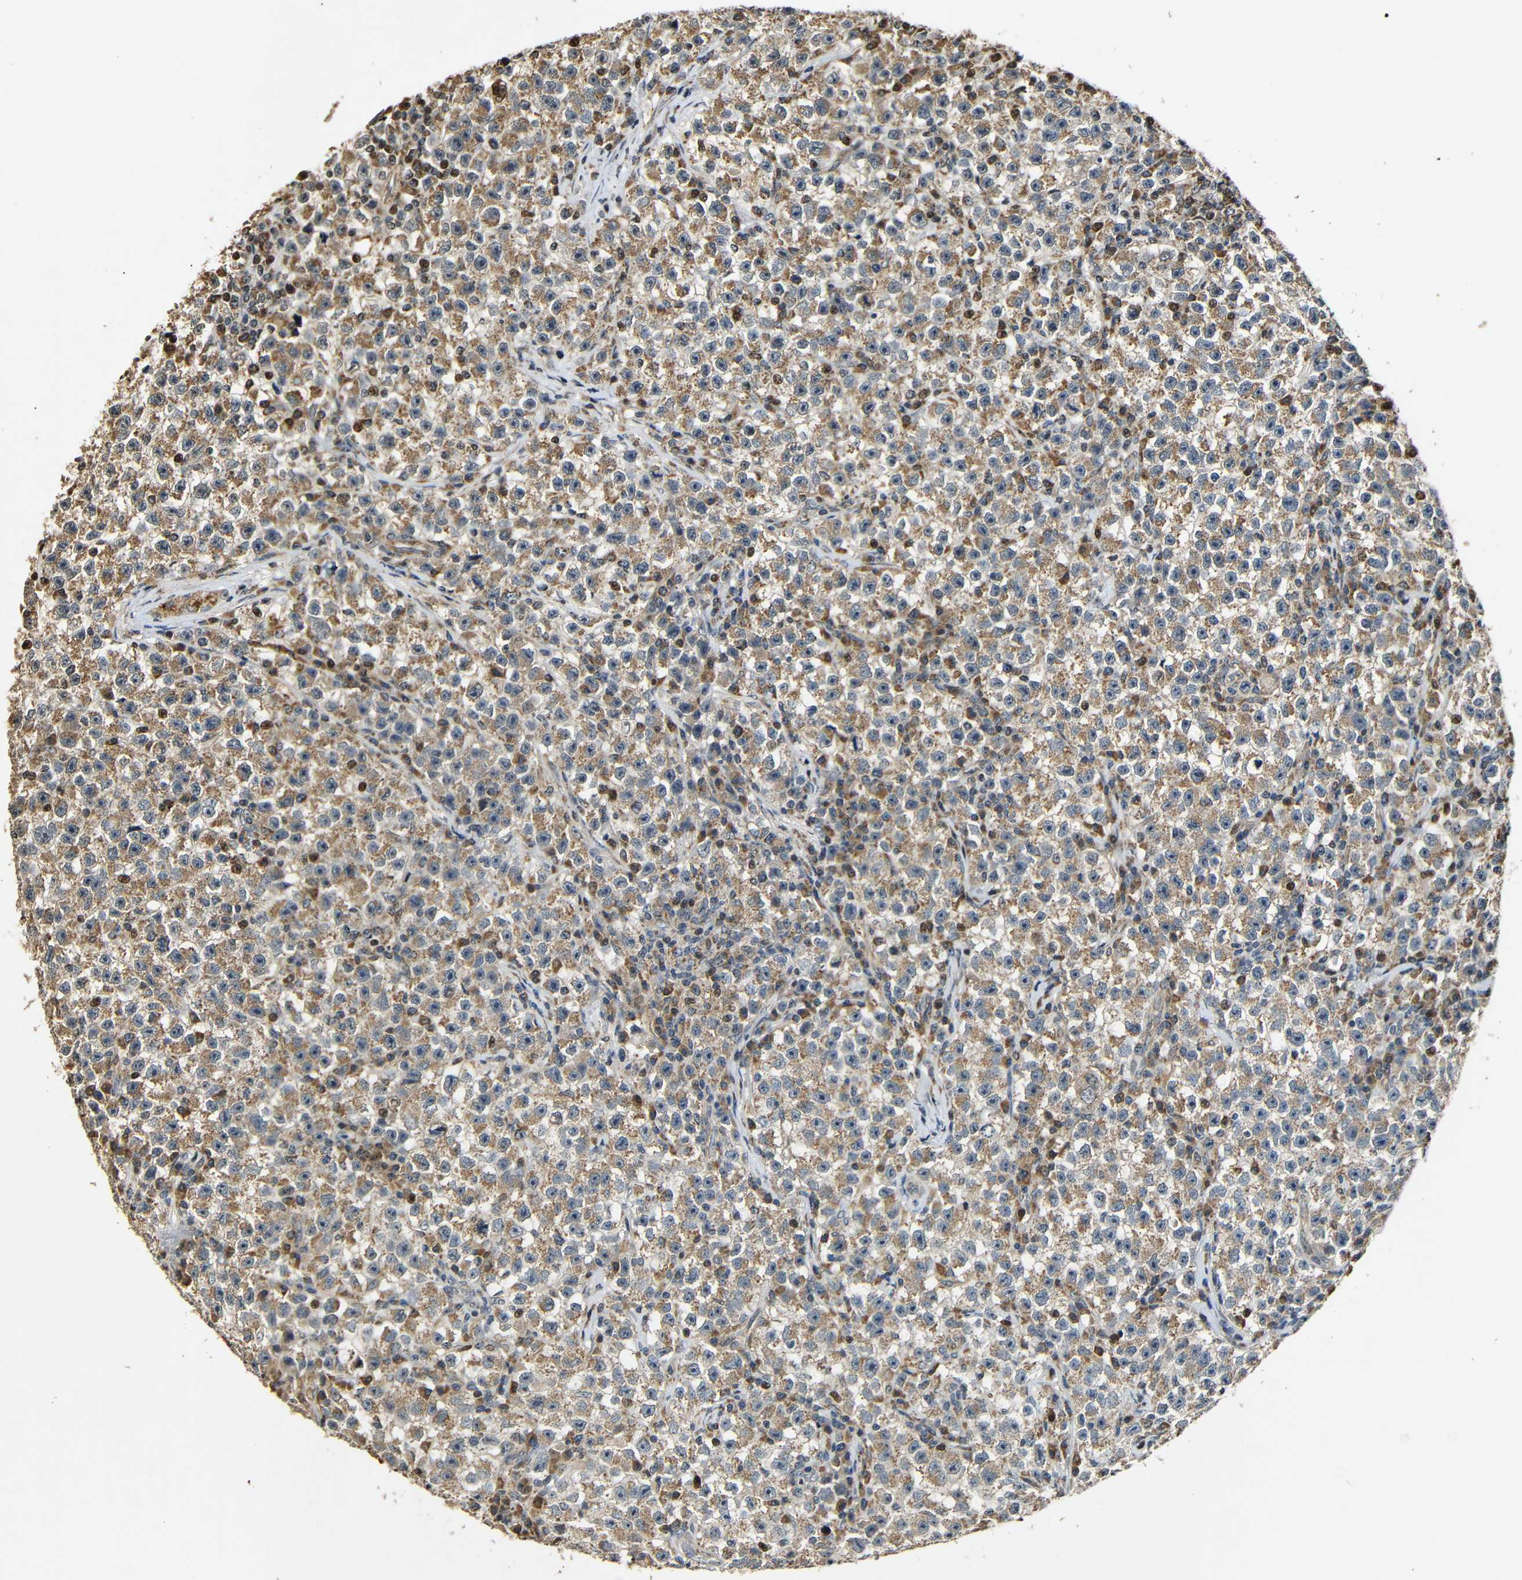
{"staining": {"intensity": "moderate", "quantity": ">75%", "location": "cytoplasmic/membranous"}, "tissue": "testis cancer", "cell_type": "Tumor cells", "image_type": "cancer", "snomed": [{"axis": "morphology", "description": "Seminoma, NOS"}, {"axis": "topography", "description": "Testis"}], "caption": "High-magnification brightfield microscopy of testis cancer stained with DAB (3,3'-diaminobenzidine) (brown) and counterstained with hematoxylin (blue). tumor cells exhibit moderate cytoplasmic/membranous positivity is appreciated in about>75% of cells.", "gene": "KAZALD1", "patient": {"sex": "male", "age": 22}}